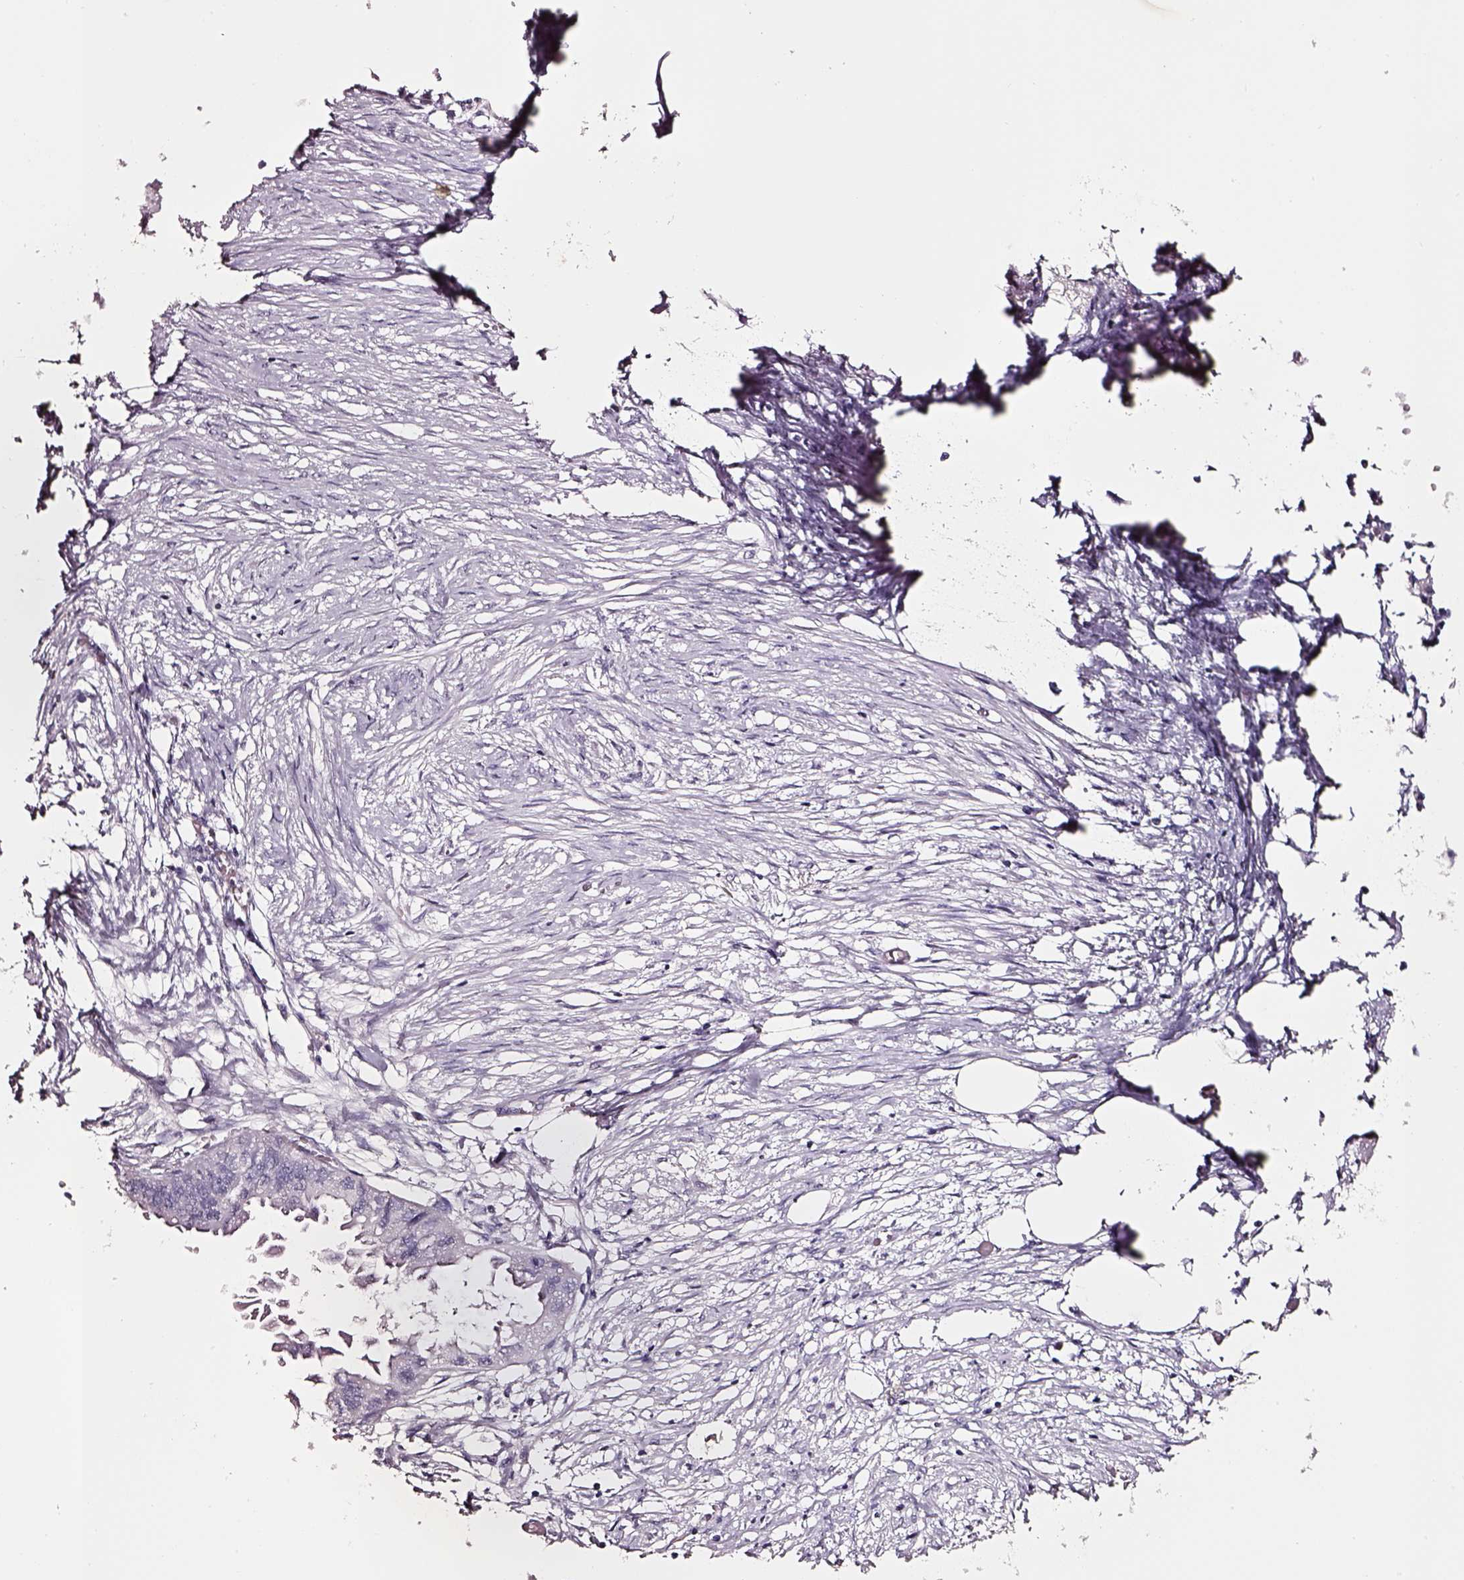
{"staining": {"intensity": "negative", "quantity": "none", "location": "none"}, "tissue": "endometrial cancer", "cell_type": "Tumor cells", "image_type": "cancer", "snomed": [{"axis": "morphology", "description": "Adenocarcinoma, NOS"}, {"axis": "morphology", "description": "Adenocarcinoma, metastatic, NOS"}, {"axis": "topography", "description": "Adipose tissue"}, {"axis": "topography", "description": "Endometrium"}], "caption": "The image shows no significant positivity in tumor cells of endometrial cancer (metastatic adenocarcinoma).", "gene": "SMIM17", "patient": {"sex": "female", "age": 67}}